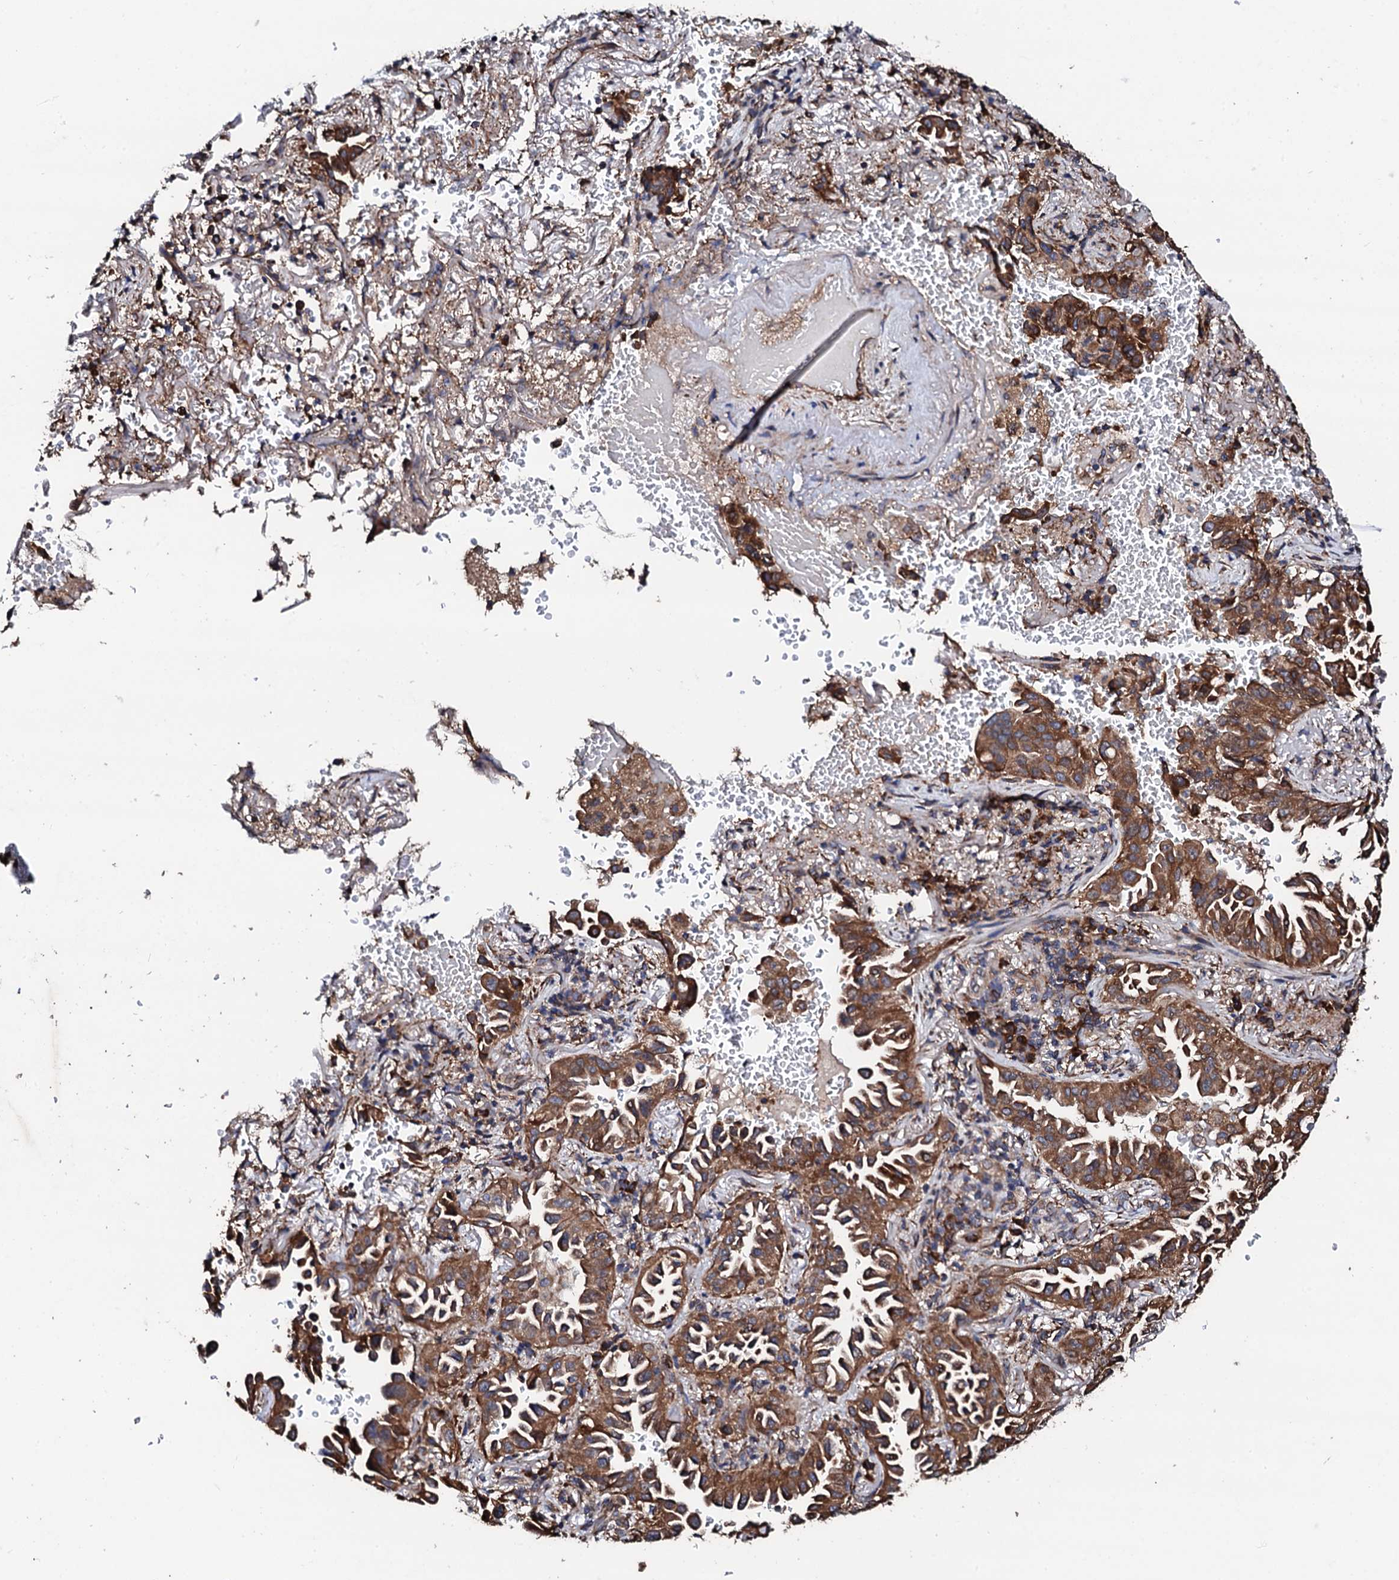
{"staining": {"intensity": "strong", "quantity": ">75%", "location": "cytoplasmic/membranous"}, "tissue": "lung cancer", "cell_type": "Tumor cells", "image_type": "cancer", "snomed": [{"axis": "morphology", "description": "Adenocarcinoma, NOS"}, {"axis": "topography", "description": "Lung"}], "caption": "The immunohistochemical stain labels strong cytoplasmic/membranous positivity in tumor cells of adenocarcinoma (lung) tissue.", "gene": "CKAP5", "patient": {"sex": "female", "age": 69}}